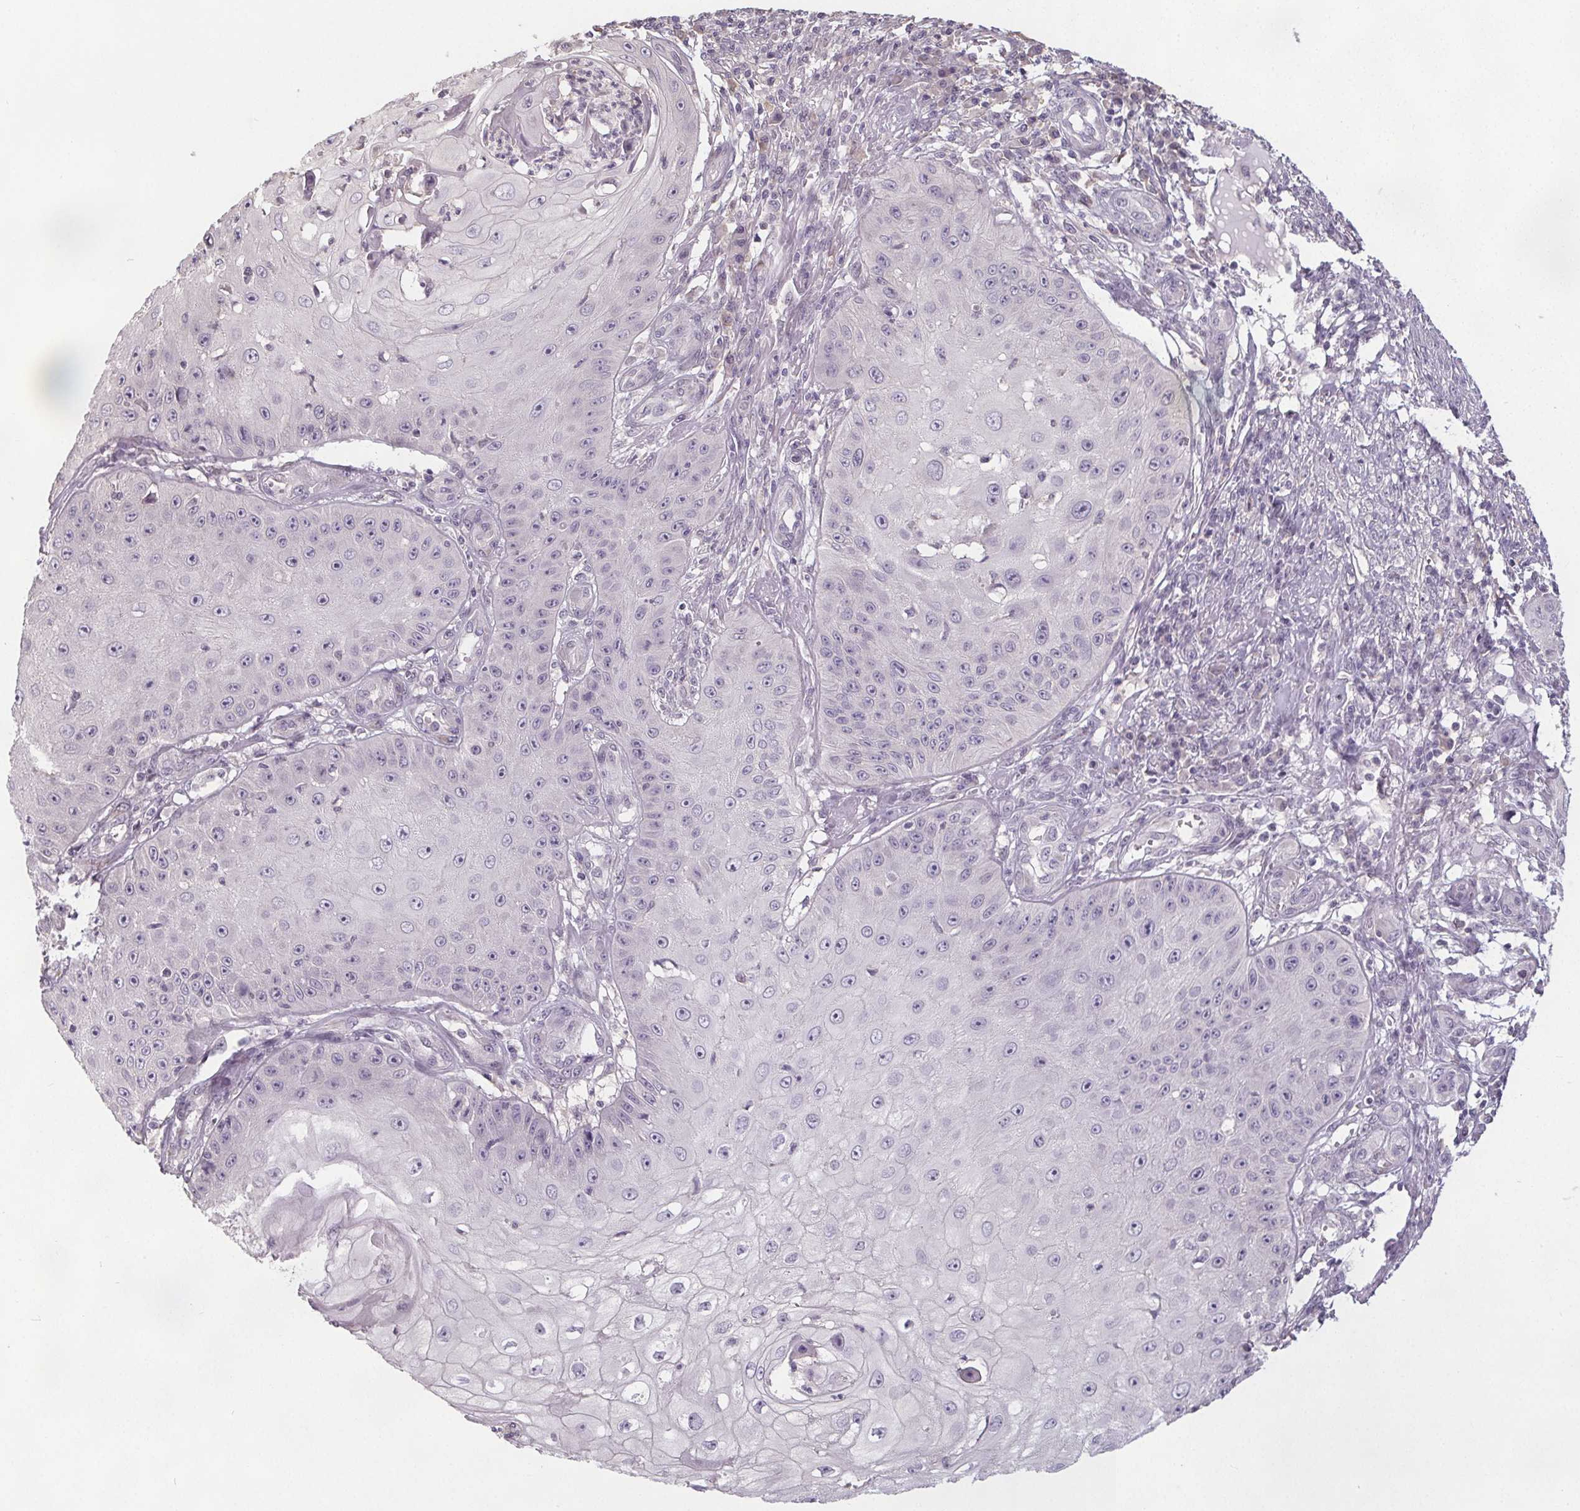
{"staining": {"intensity": "negative", "quantity": "none", "location": "none"}, "tissue": "skin cancer", "cell_type": "Tumor cells", "image_type": "cancer", "snomed": [{"axis": "morphology", "description": "Squamous cell carcinoma, NOS"}, {"axis": "topography", "description": "Skin"}], "caption": "This is an immunohistochemistry (IHC) micrograph of human squamous cell carcinoma (skin). There is no expression in tumor cells.", "gene": "SLC26A2", "patient": {"sex": "male", "age": 70}}